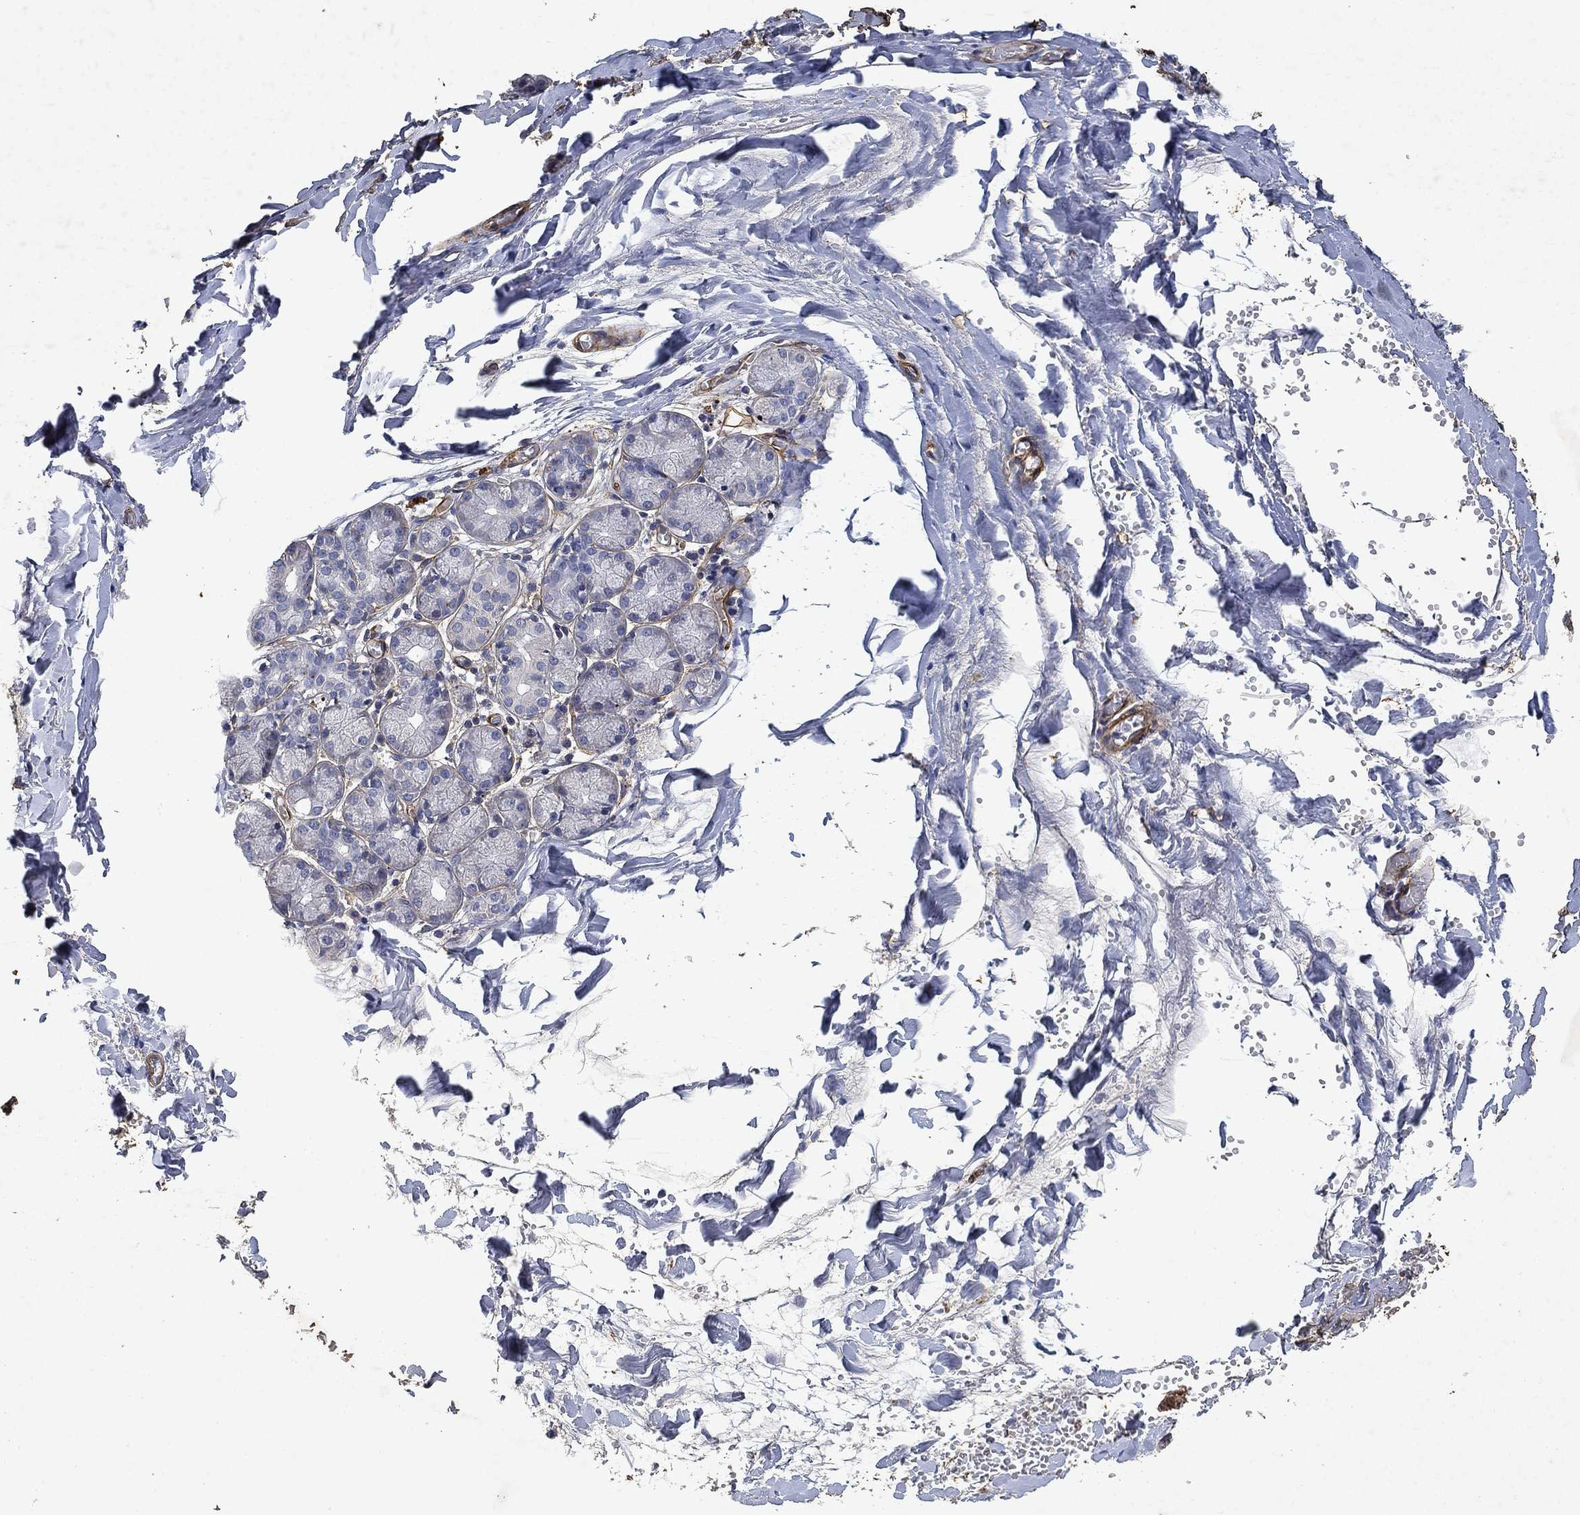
{"staining": {"intensity": "negative", "quantity": "none", "location": "none"}, "tissue": "salivary gland", "cell_type": "Glandular cells", "image_type": "normal", "snomed": [{"axis": "morphology", "description": "Normal tissue, NOS"}, {"axis": "topography", "description": "Salivary gland"}, {"axis": "topography", "description": "Peripheral nerve tissue"}], "caption": "Immunohistochemistry (IHC) of normal salivary gland shows no staining in glandular cells. The staining is performed using DAB (3,3'-diaminobenzidine) brown chromogen with nuclei counter-stained in using hematoxylin.", "gene": "COL4A2", "patient": {"sex": "female", "age": 24}}